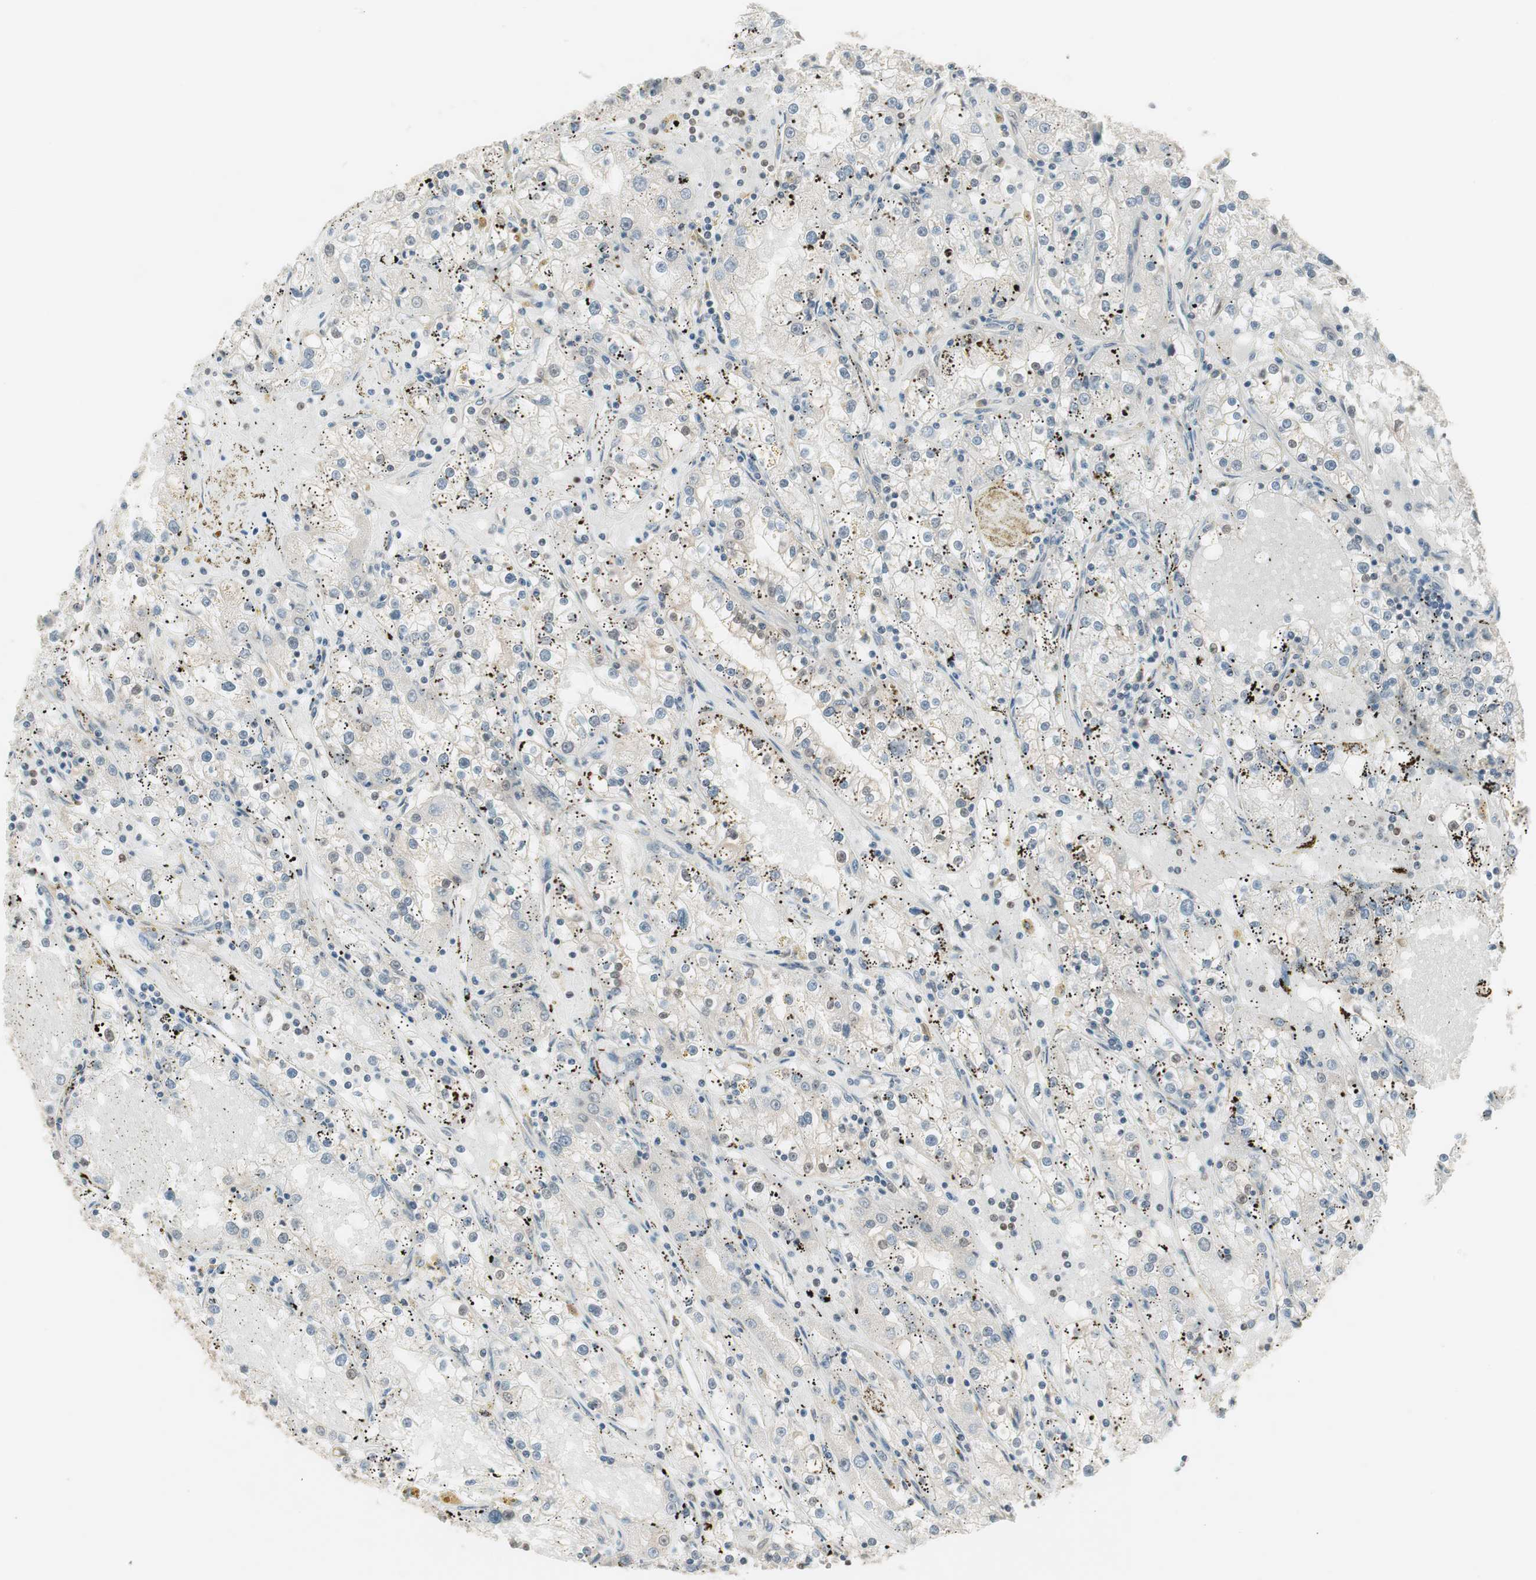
{"staining": {"intensity": "negative", "quantity": "none", "location": "none"}, "tissue": "renal cancer", "cell_type": "Tumor cells", "image_type": "cancer", "snomed": [{"axis": "morphology", "description": "Adenocarcinoma, NOS"}, {"axis": "topography", "description": "Kidney"}], "caption": "Immunohistochemistry (IHC) micrograph of renal adenocarcinoma stained for a protein (brown), which reveals no positivity in tumor cells. The staining is performed using DAB (3,3'-diaminobenzidine) brown chromogen with nuclei counter-stained in using hematoxylin.", "gene": "UBE2I", "patient": {"sex": "male", "age": 56}}